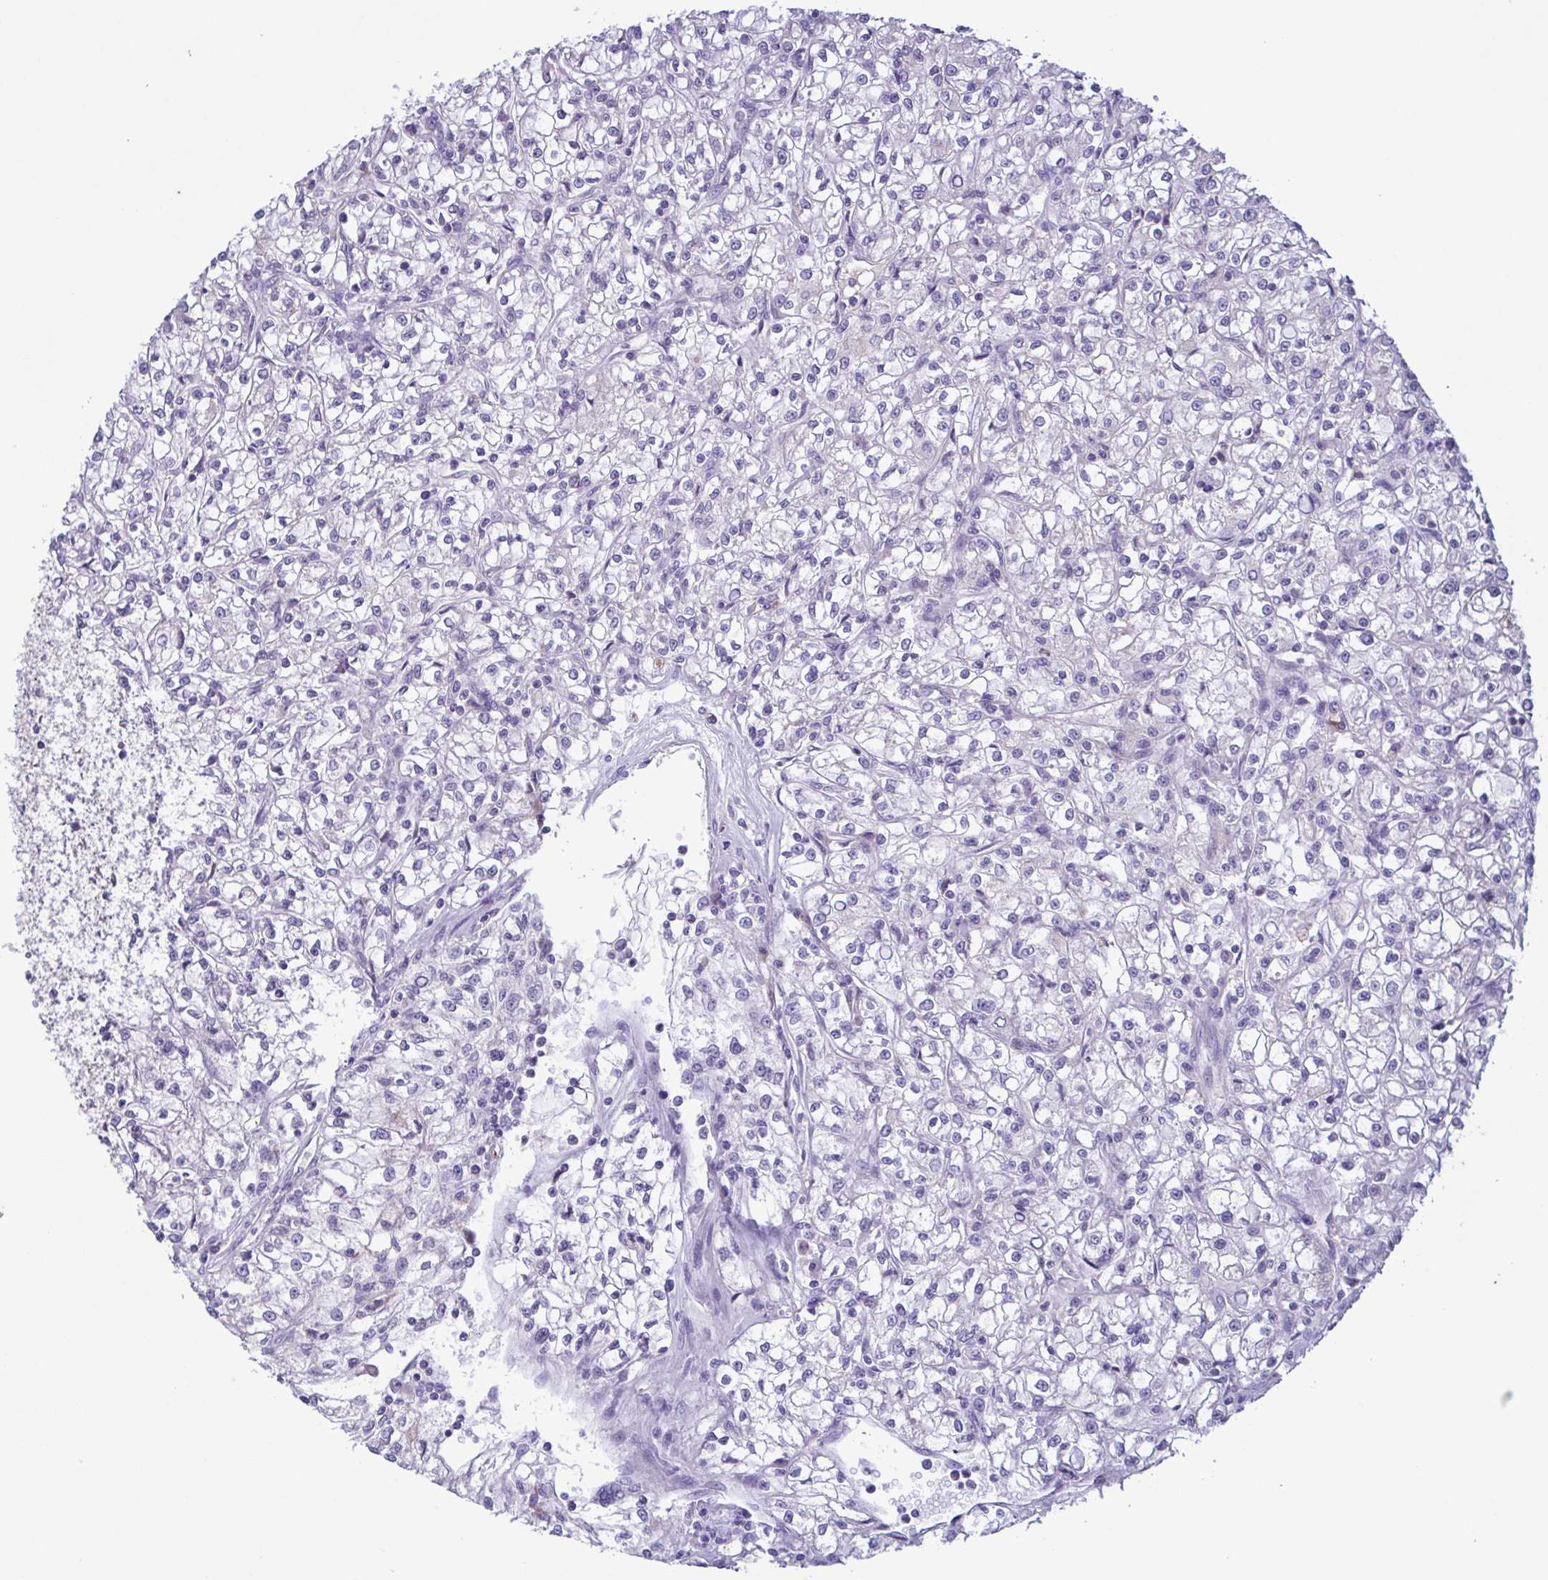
{"staining": {"intensity": "negative", "quantity": "none", "location": "none"}, "tissue": "renal cancer", "cell_type": "Tumor cells", "image_type": "cancer", "snomed": [{"axis": "morphology", "description": "Adenocarcinoma, NOS"}, {"axis": "topography", "description": "Kidney"}], "caption": "The IHC image has no significant expression in tumor cells of renal cancer (adenocarcinoma) tissue.", "gene": "F13B", "patient": {"sex": "female", "age": 59}}